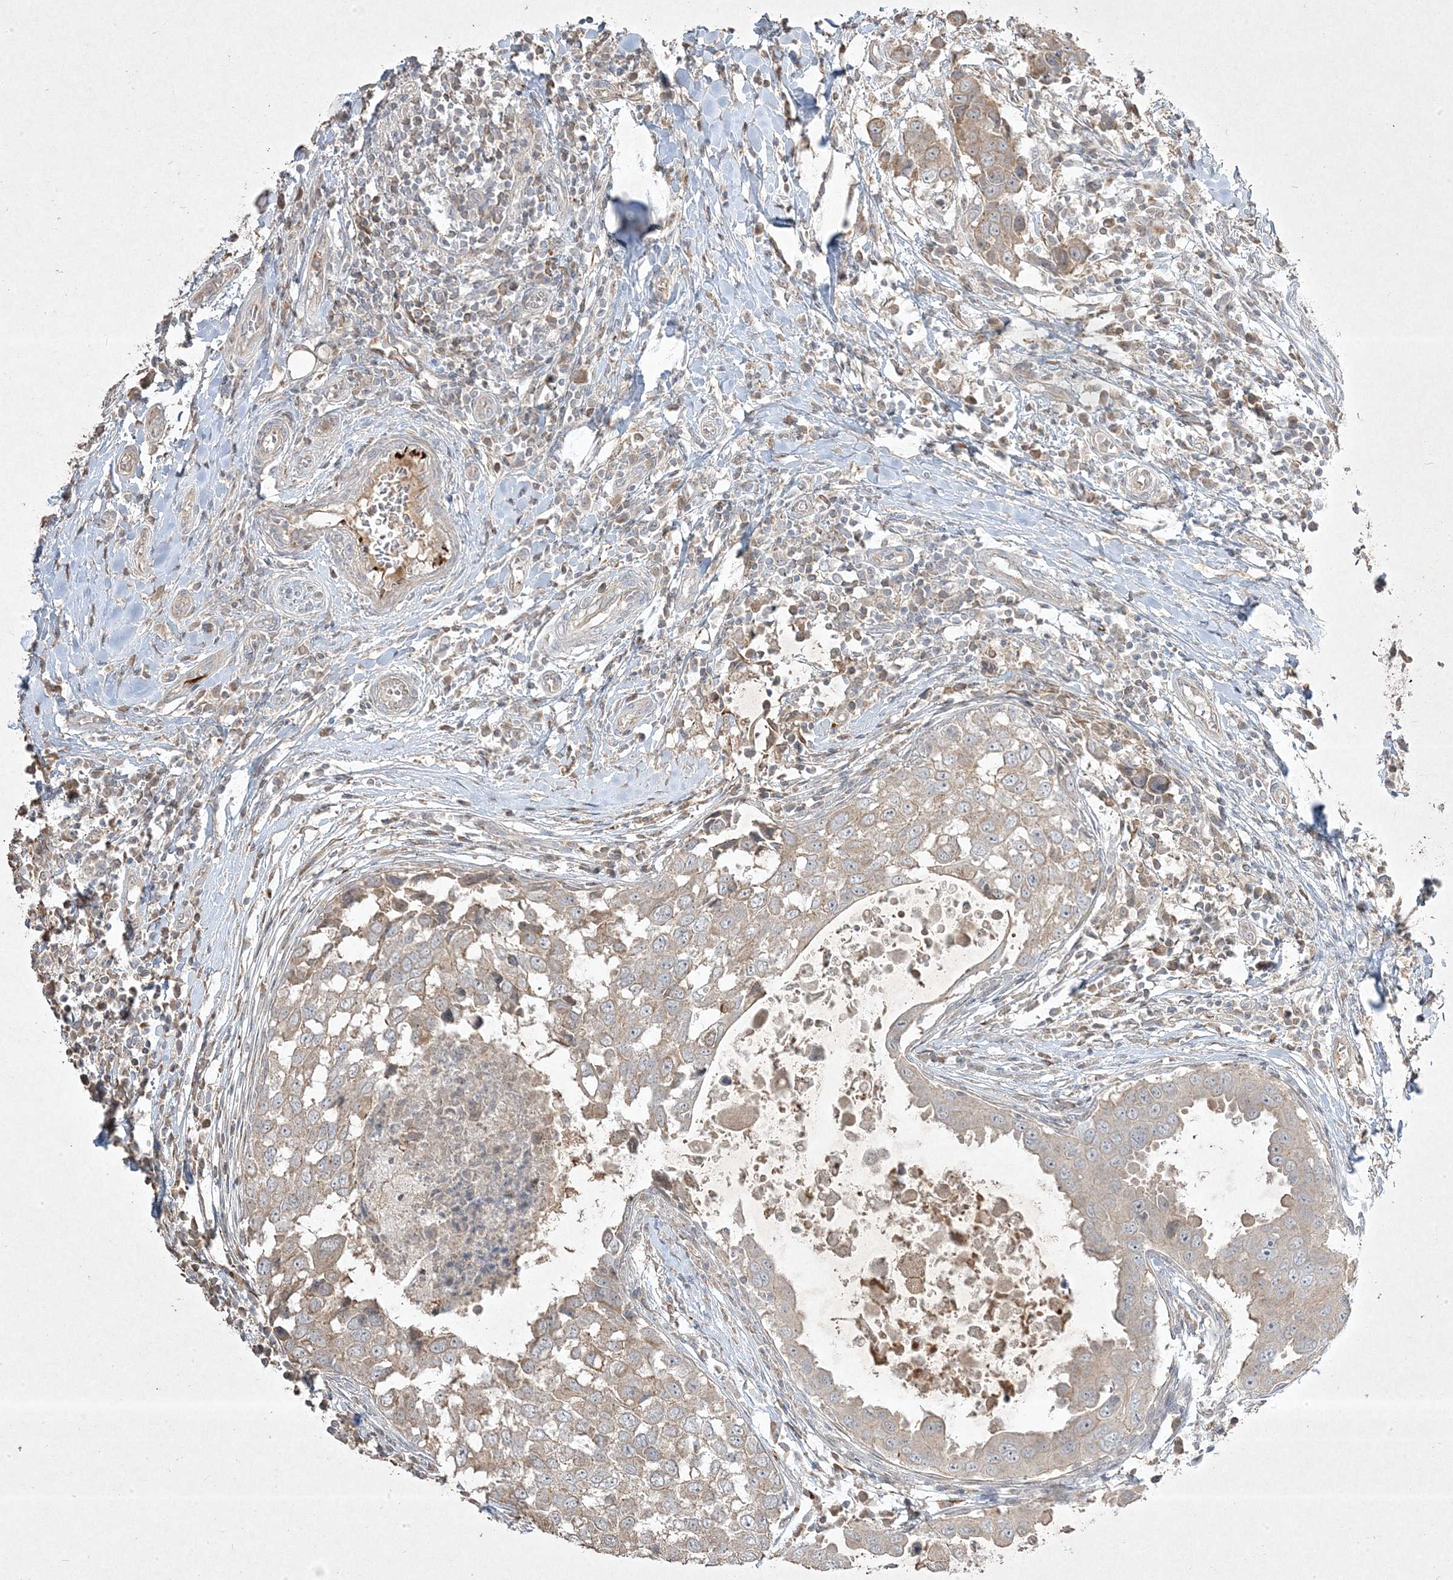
{"staining": {"intensity": "weak", "quantity": "25%-75%", "location": "cytoplasmic/membranous"}, "tissue": "breast cancer", "cell_type": "Tumor cells", "image_type": "cancer", "snomed": [{"axis": "morphology", "description": "Duct carcinoma"}, {"axis": "topography", "description": "Breast"}], "caption": "Weak cytoplasmic/membranous protein staining is identified in about 25%-75% of tumor cells in breast cancer.", "gene": "RGL4", "patient": {"sex": "female", "age": 27}}